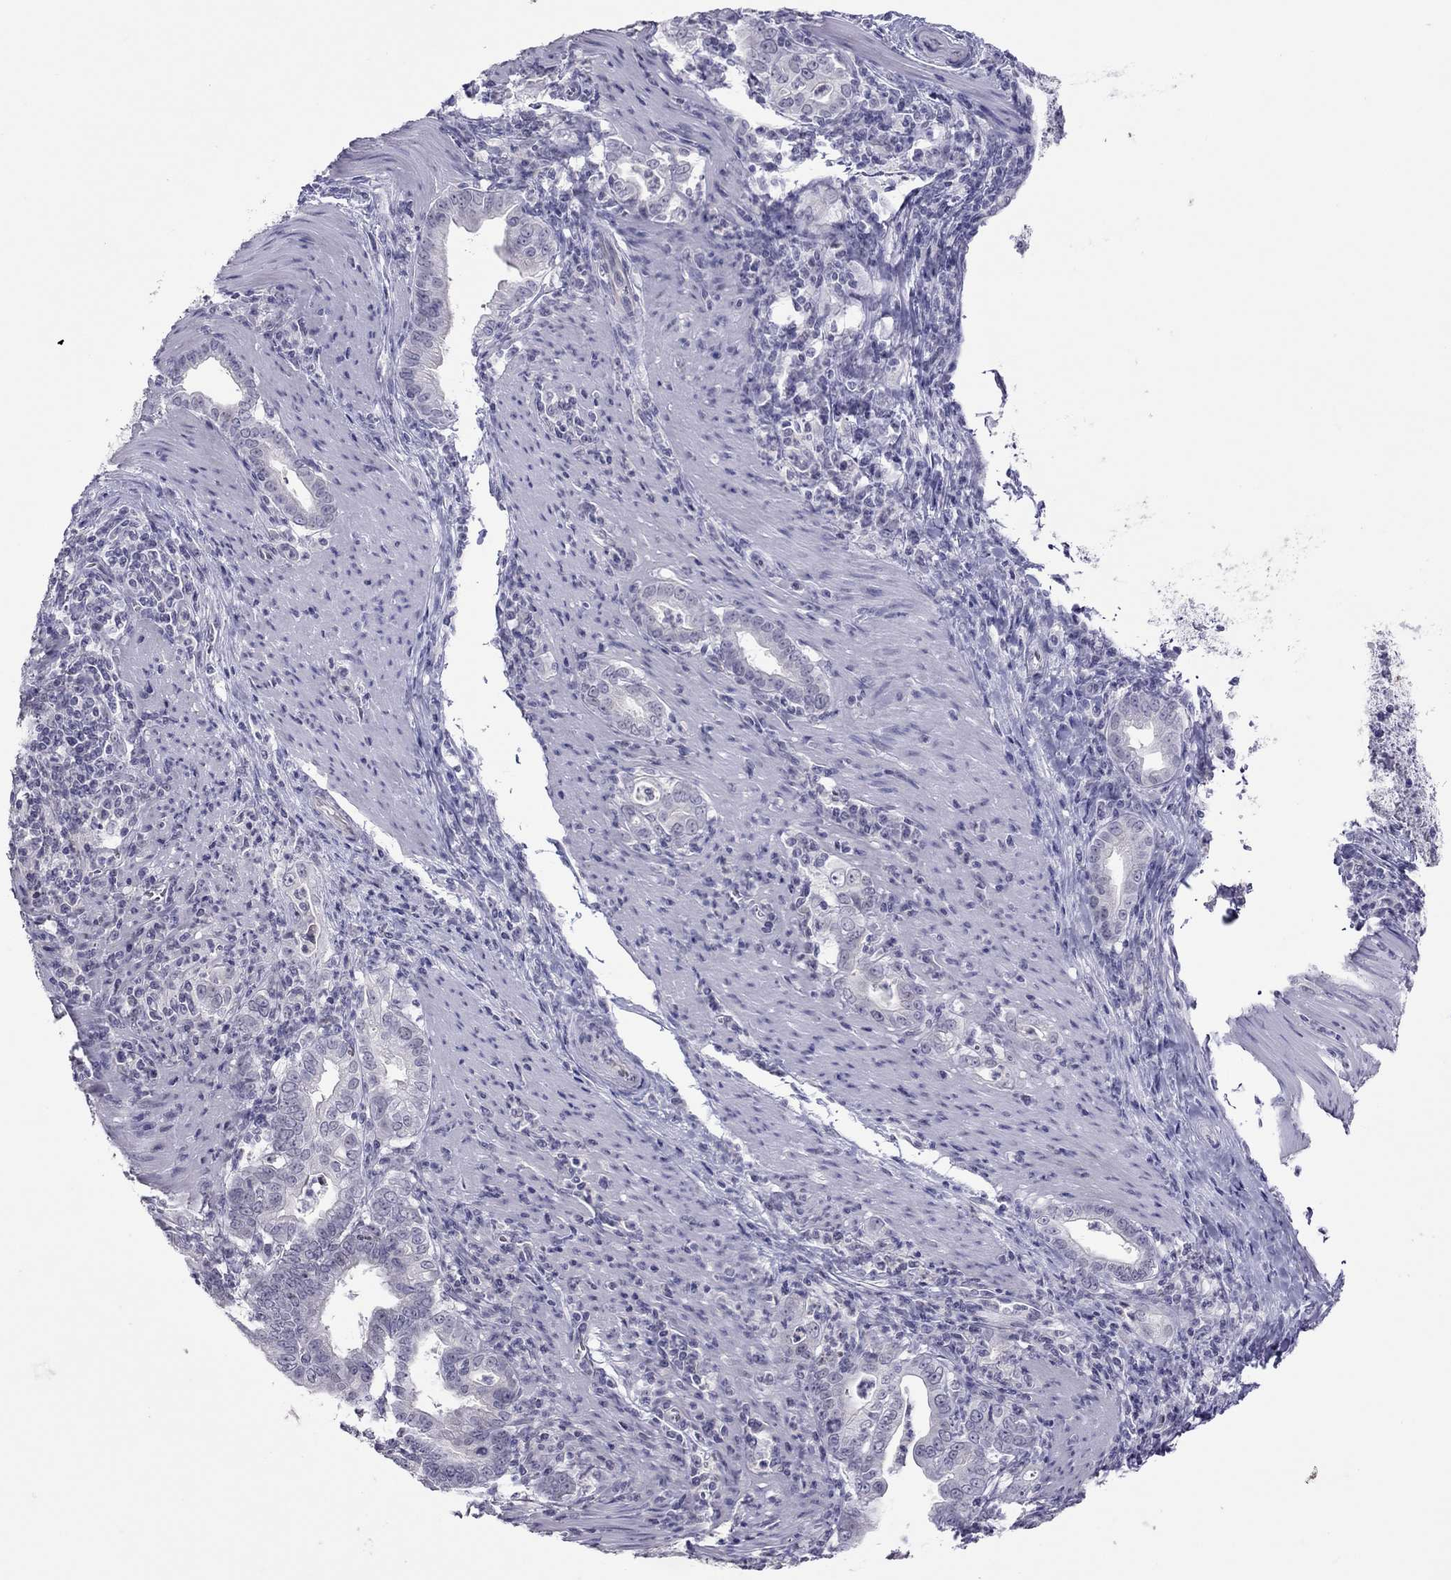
{"staining": {"intensity": "negative", "quantity": "none", "location": "none"}, "tissue": "stomach cancer", "cell_type": "Tumor cells", "image_type": "cancer", "snomed": [{"axis": "morphology", "description": "Adenocarcinoma, NOS"}, {"axis": "topography", "description": "Stomach, upper"}], "caption": "Immunohistochemistry (IHC) photomicrograph of adenocarcinoma (stomach) stained for a protein (brown), which demonstrates no expression in tumor cells.", "gene": "JHY", "patient": {"sex": "female", "age": 79}}